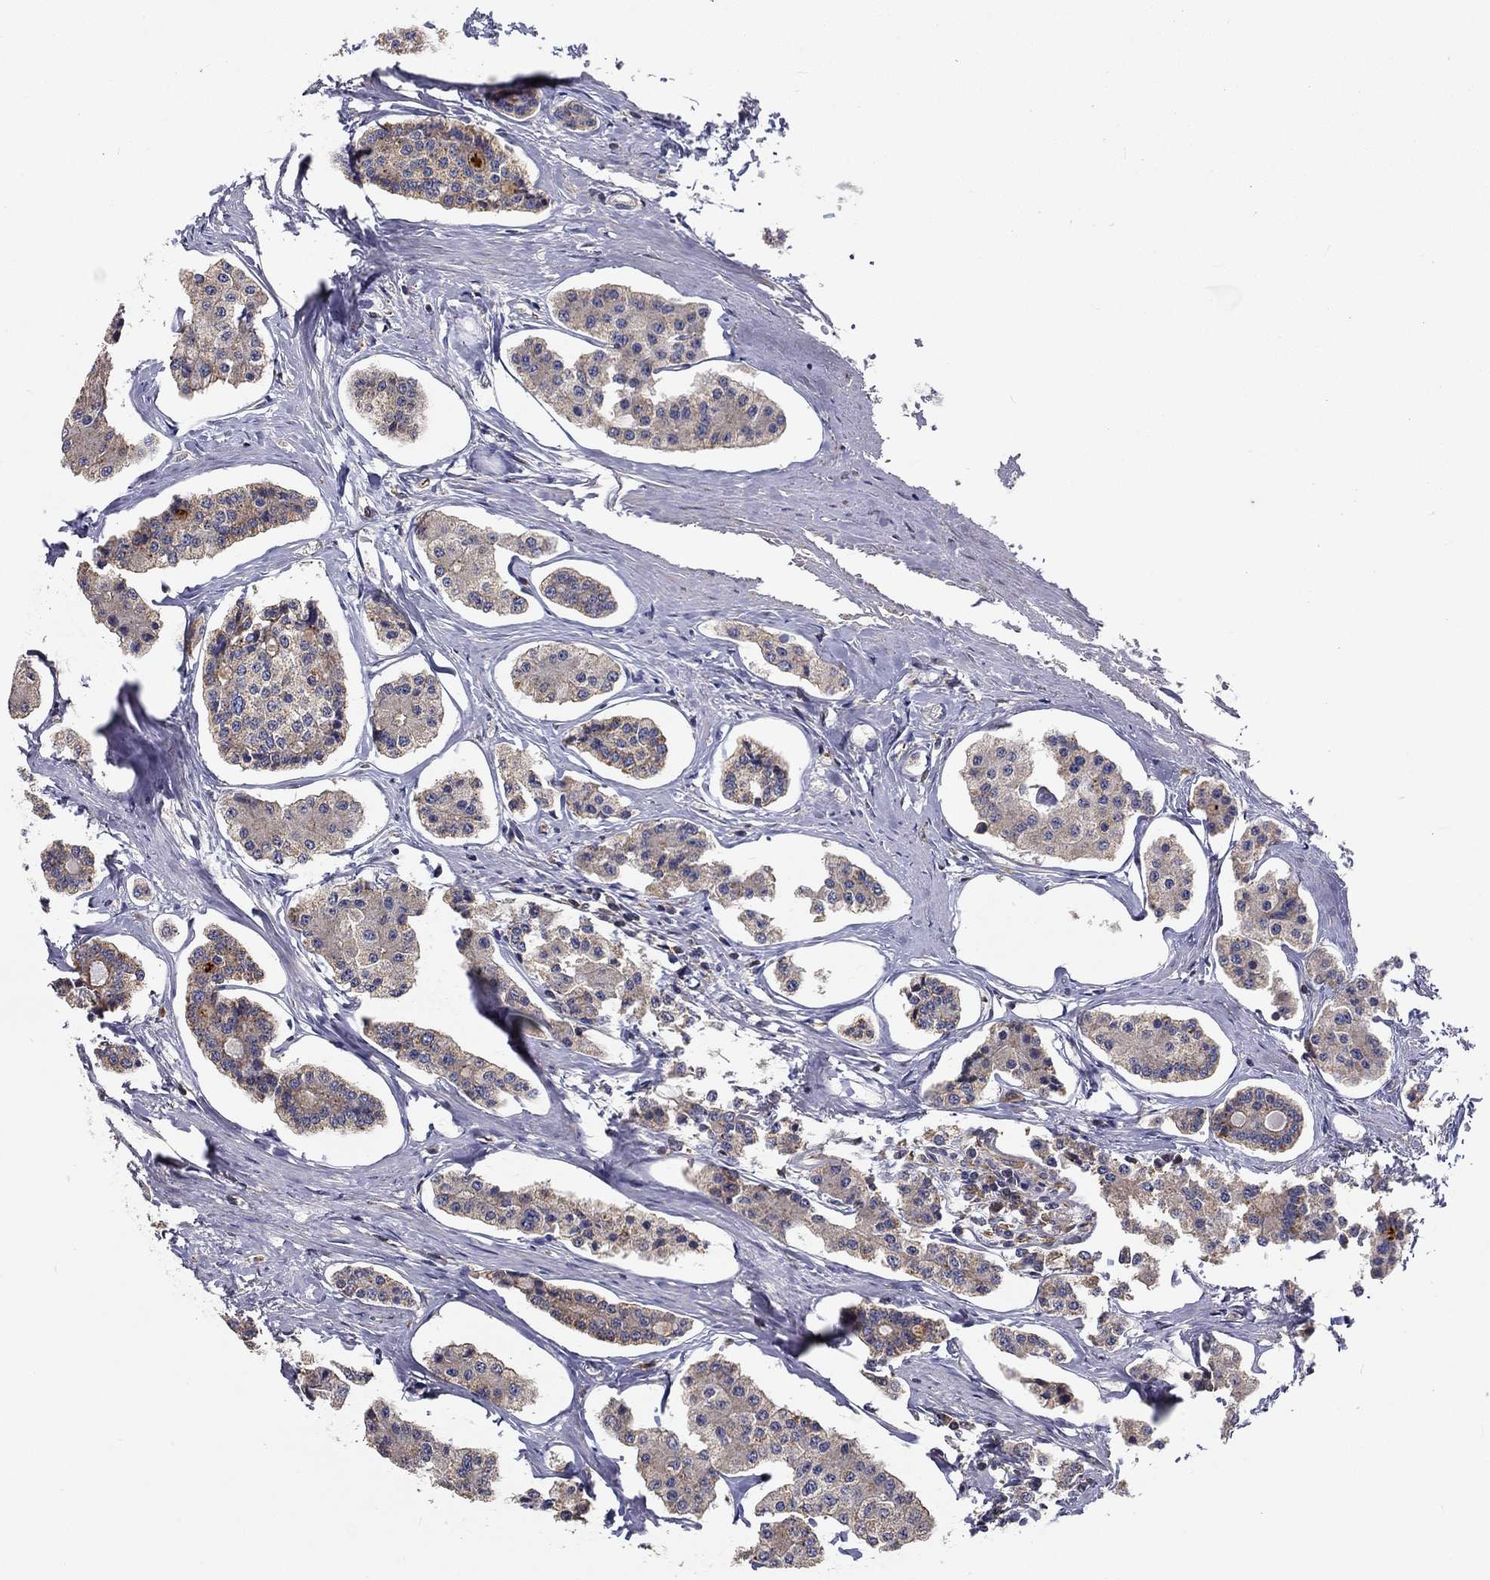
{"staining": {"intensity": "weak", "quantity": ">75%", "location": "cytoplasmic/membranous"}, "tissue": "carcinoid", "cell_type": "Tumor cells", "image_type": "cancer", "snomed": [{"axis": "morphology", "description": "Carcinoid, malignant, NOS"}, {"axis": "topography", "description": "Small intestine"}], "caption": "Tumor cells reveal low levels of weak cytoplasmic/membranous staining in approximately >75% of cells in malignant carcinoid. The protein is shown in brown color, while the nuclei are stained blue.", "gene": "ALDH4A1", "patient": {"sex": "female", "age": 65}}